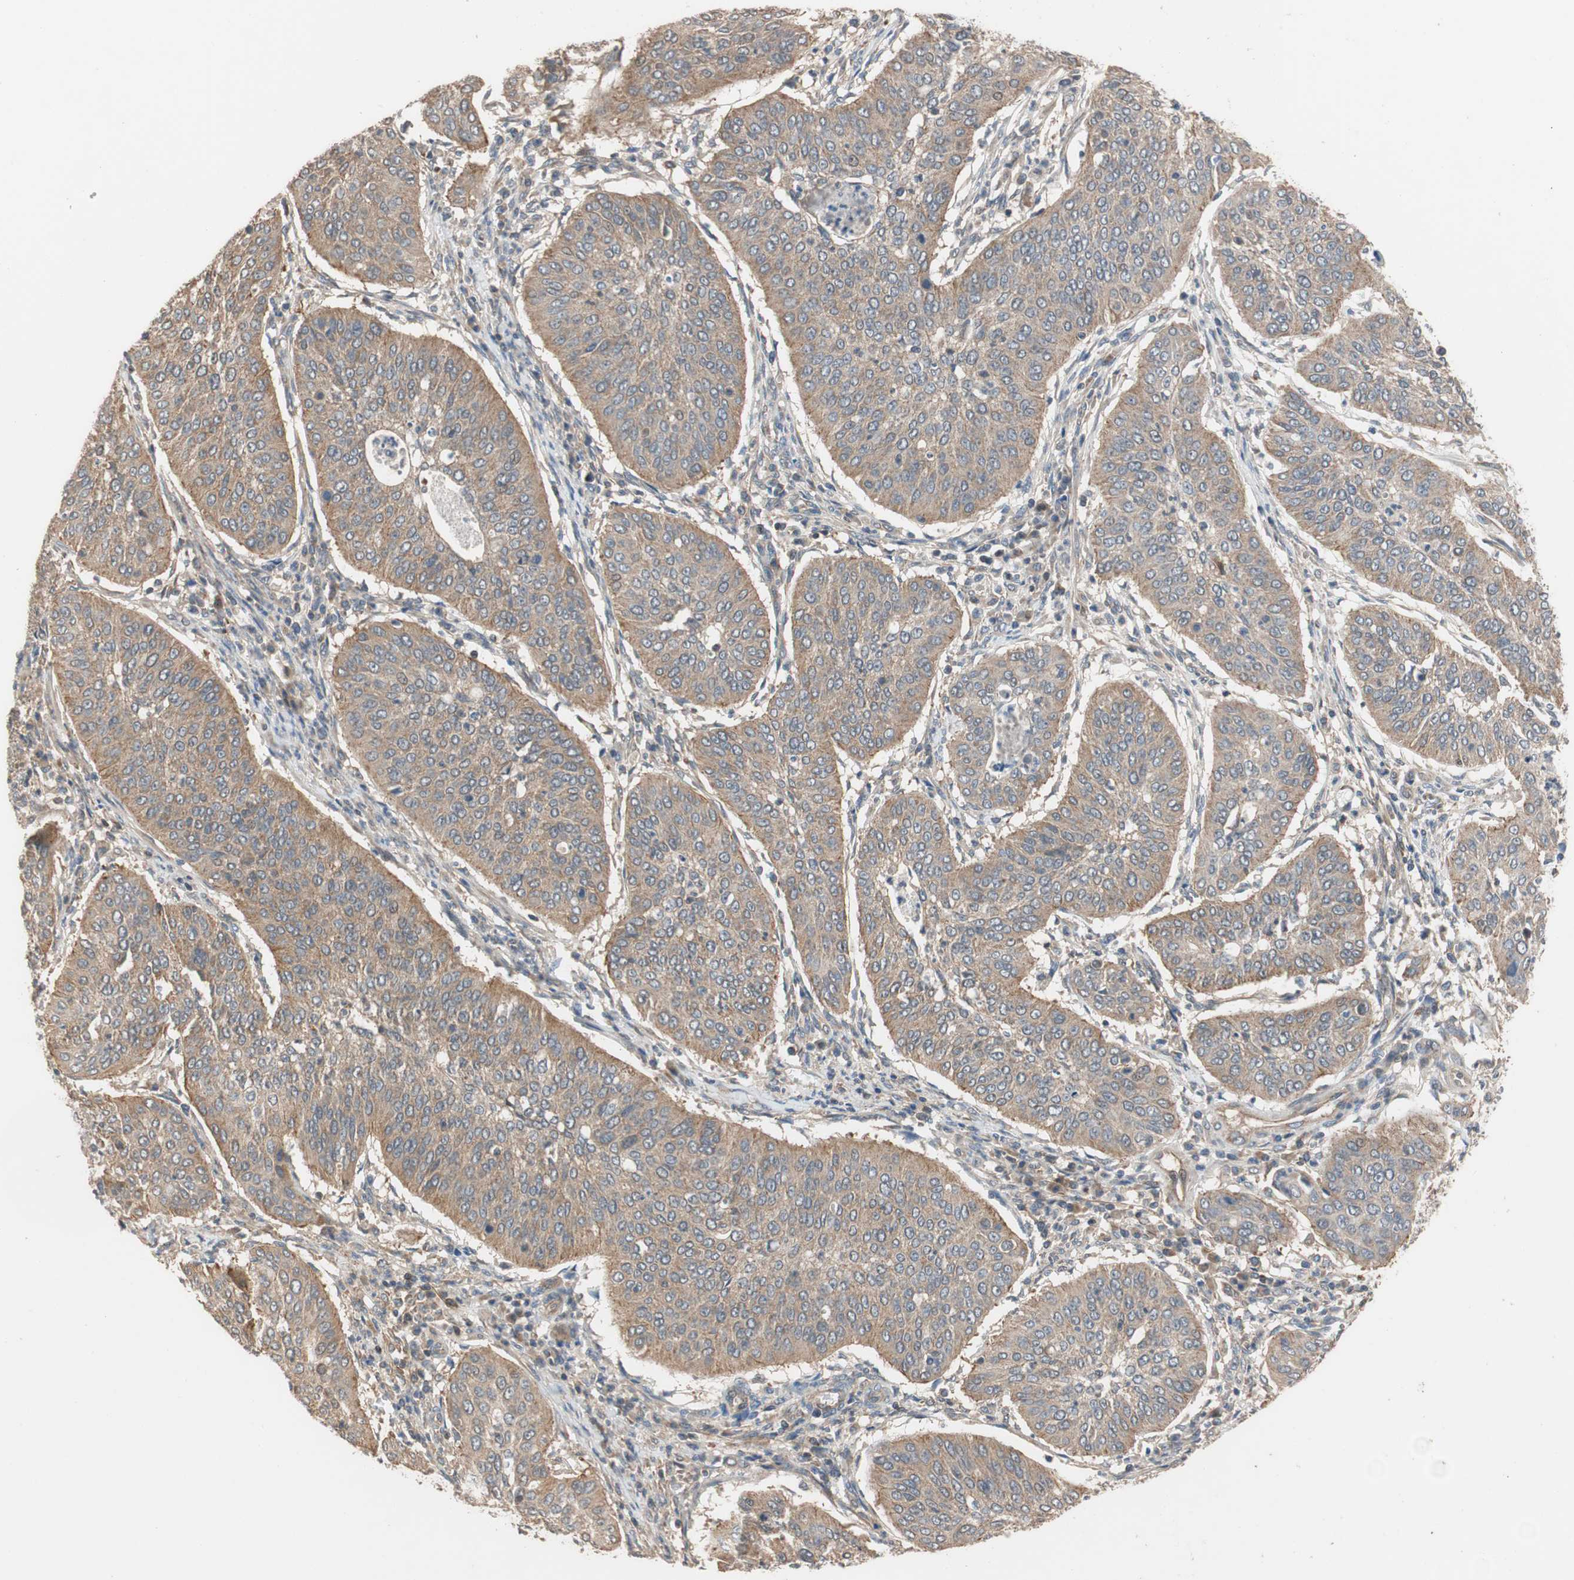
{"staining": {"intensity": "moderate", "quantity": ">75%", "location": "cytoplasmic/membranous"}, "tissue": "cervical cancer", "cell_type": "Tumor cells", "image_type": "cancer", "snomed": [{"axis": "morphology", "description": "Normal tissue, NOS"}, {"axis": "morphology", "description": "Squamous cell carcinoma, NOS"}, {"axis": "topography", "description": "Cervix"}], "caption": "Cervical cancer stained for a protein reveals moderate cytoplasmic/membranous positivity in tumor cells. The staining was performed using DAB to visualize the protein expression in brown, while the nuclei were stained in blue with hematoxylin (Magnification: 20x).", "gene": "MAP4K2", "patient": {"sex": "female", "age": 39}}